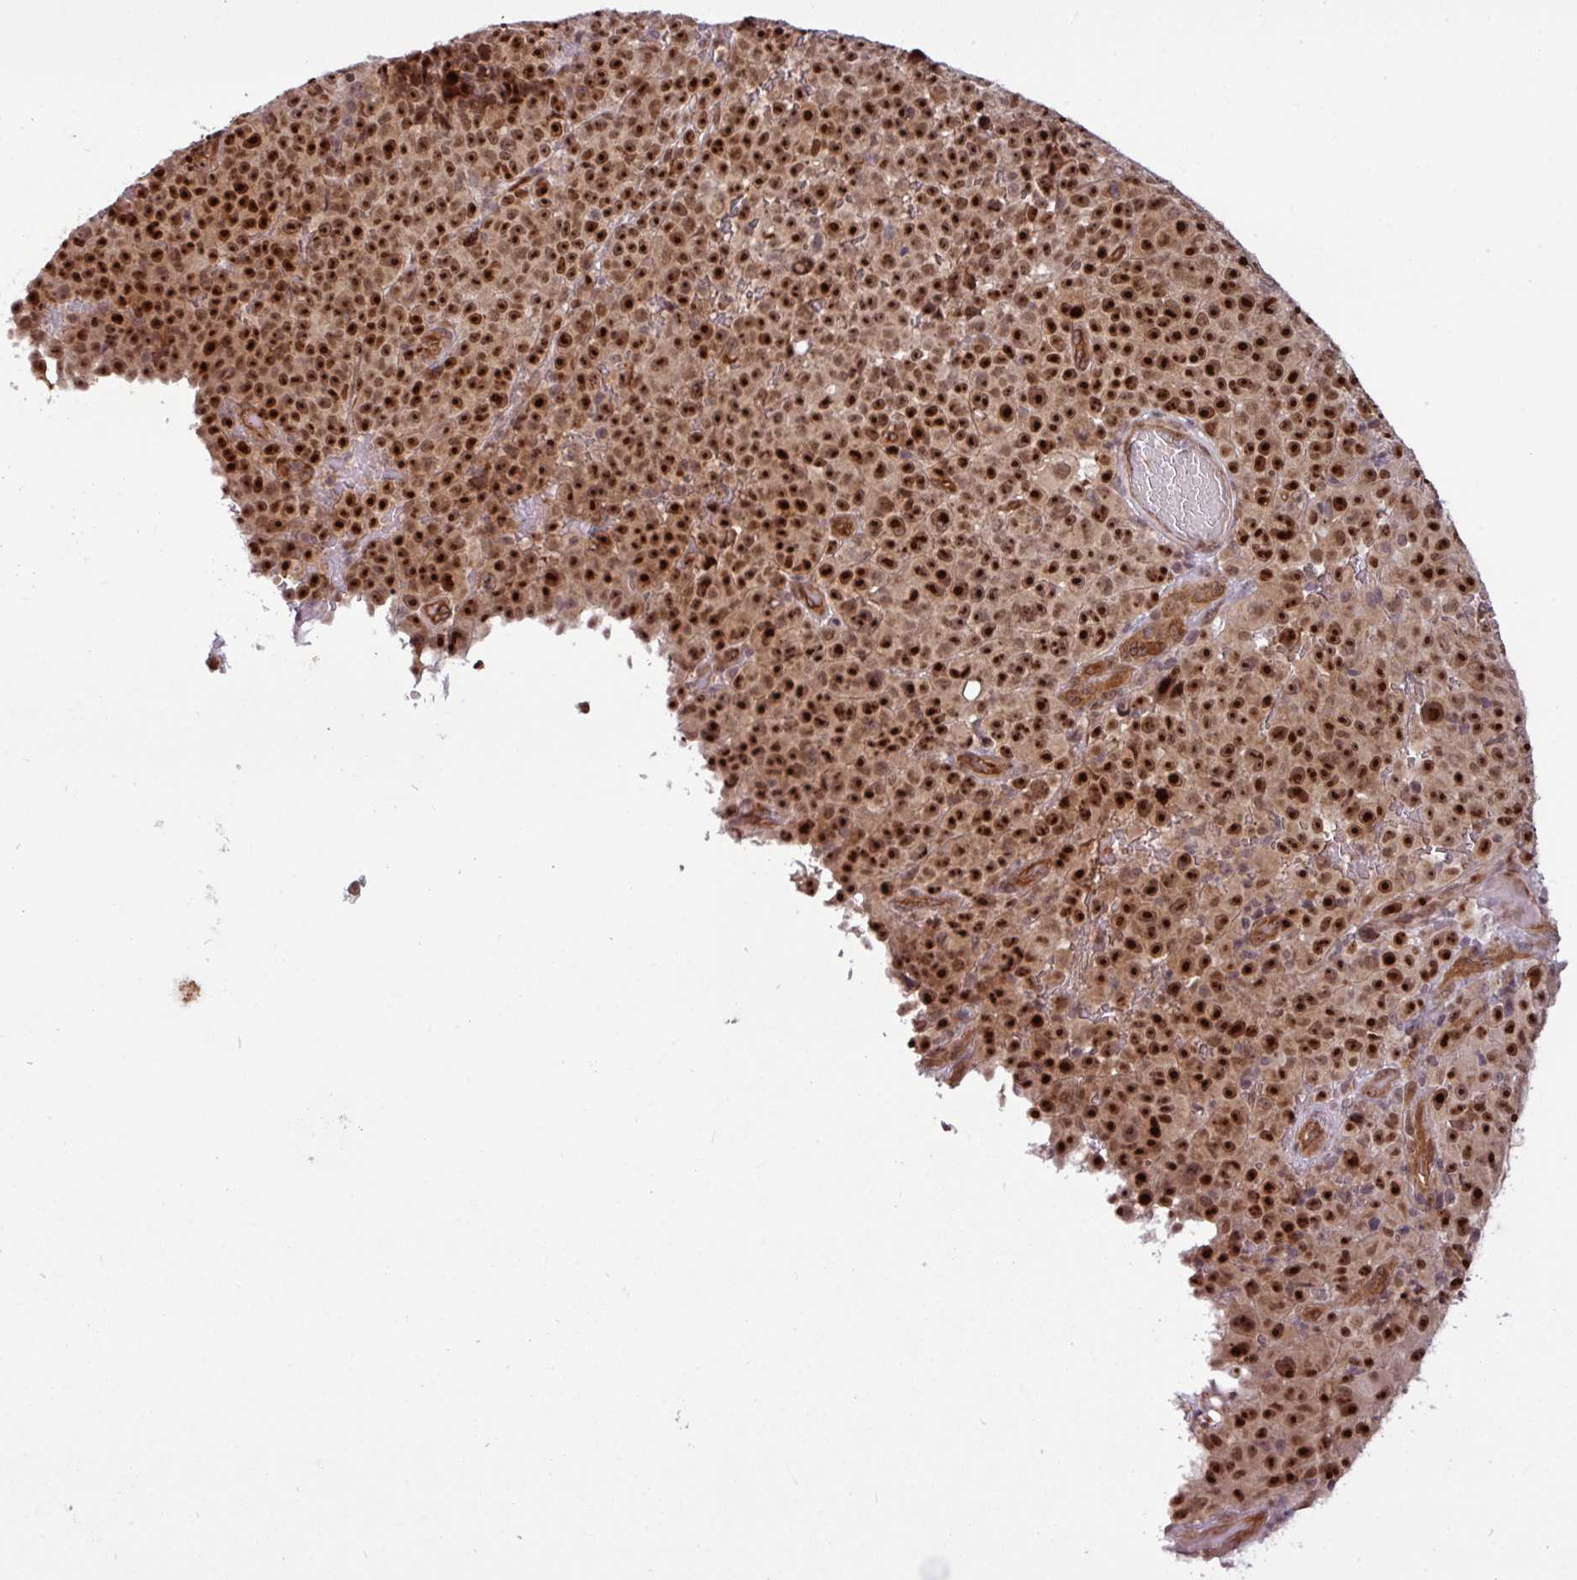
{"staining": {"intensity": "strong", "quantity": ">75%", "location": "nuclear"}, "tissue": "melanoma", "cell_type": "Tumor cells", "image_type": "cancer", "snomed": [{"axis": "morphology", "description": "Malignant melanoma, NOS"}, {"axis": "topography", "description": "Skin"}], "caption": "Immunohistochemistry (IHC) image of neoplastic tissue: malignant melanoma stained using IHC displays high levels of strong protein expression localized specifically in the nuclear of tumor cells, appearing as a nuclear brown color.", "gene": "C7orf50", "patient": {"sex": "female", "age": 82}}